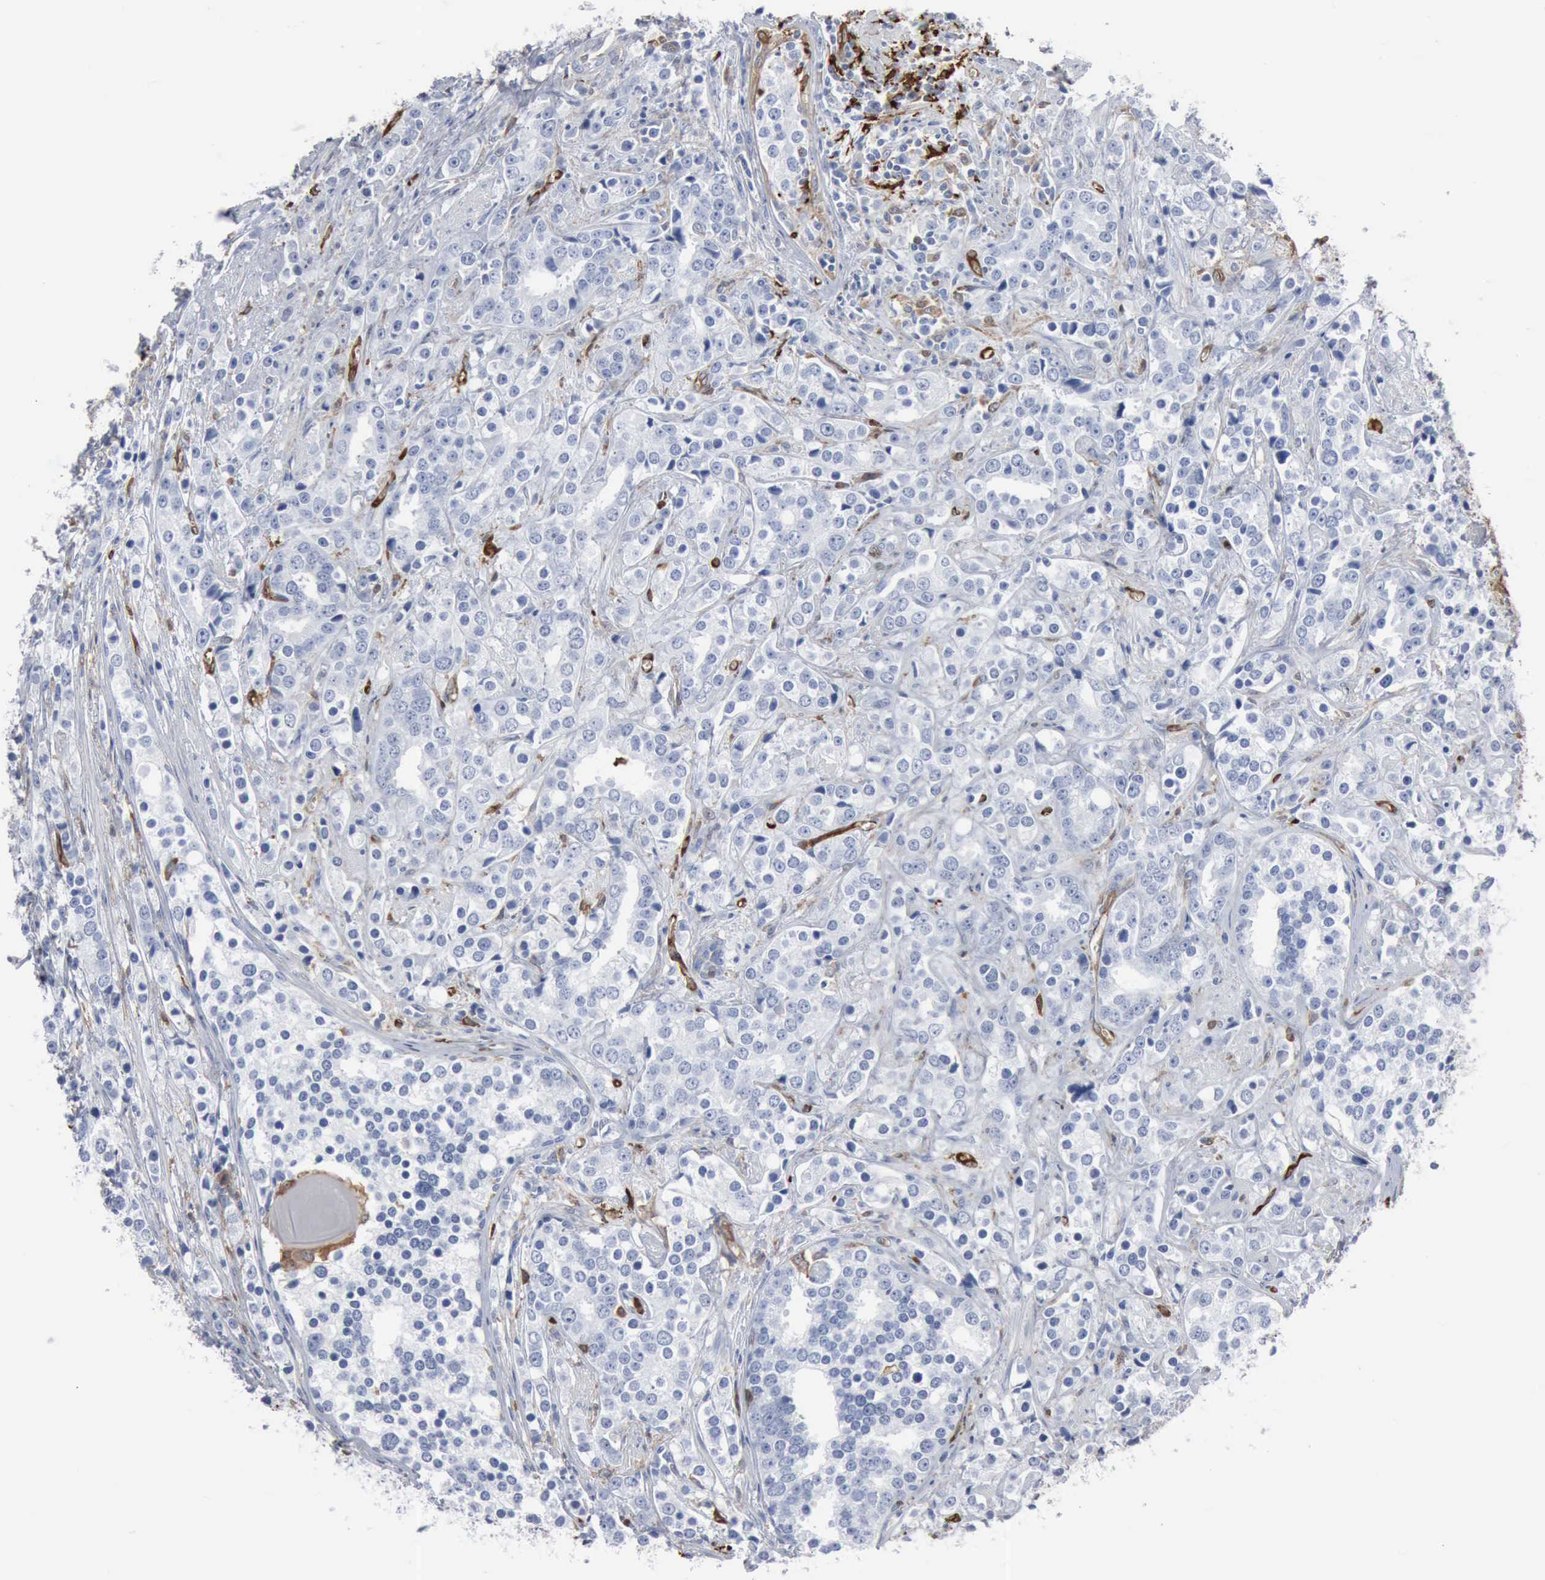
{"staining": {"intensity": "negative", "quantity": "none", "location": "none"}, "tissue": "prostate cancer", "cell_type": "Tumor cells", "image_type": "cancer", "snomed": [{"axis": "morphology", "description": "Adenocarcinoma, High grade"}, {"axis": "topography", "description": "Prostate"}], "caption": "A histopathology image of human prostate high-grade adenocarcinoma is negative for staining in tumor cells. (Immunohistochemistry, brightfield microscopy, high magnification).", "gene": "FSCN1", "patient": {"sex": "male", "age": 71}}